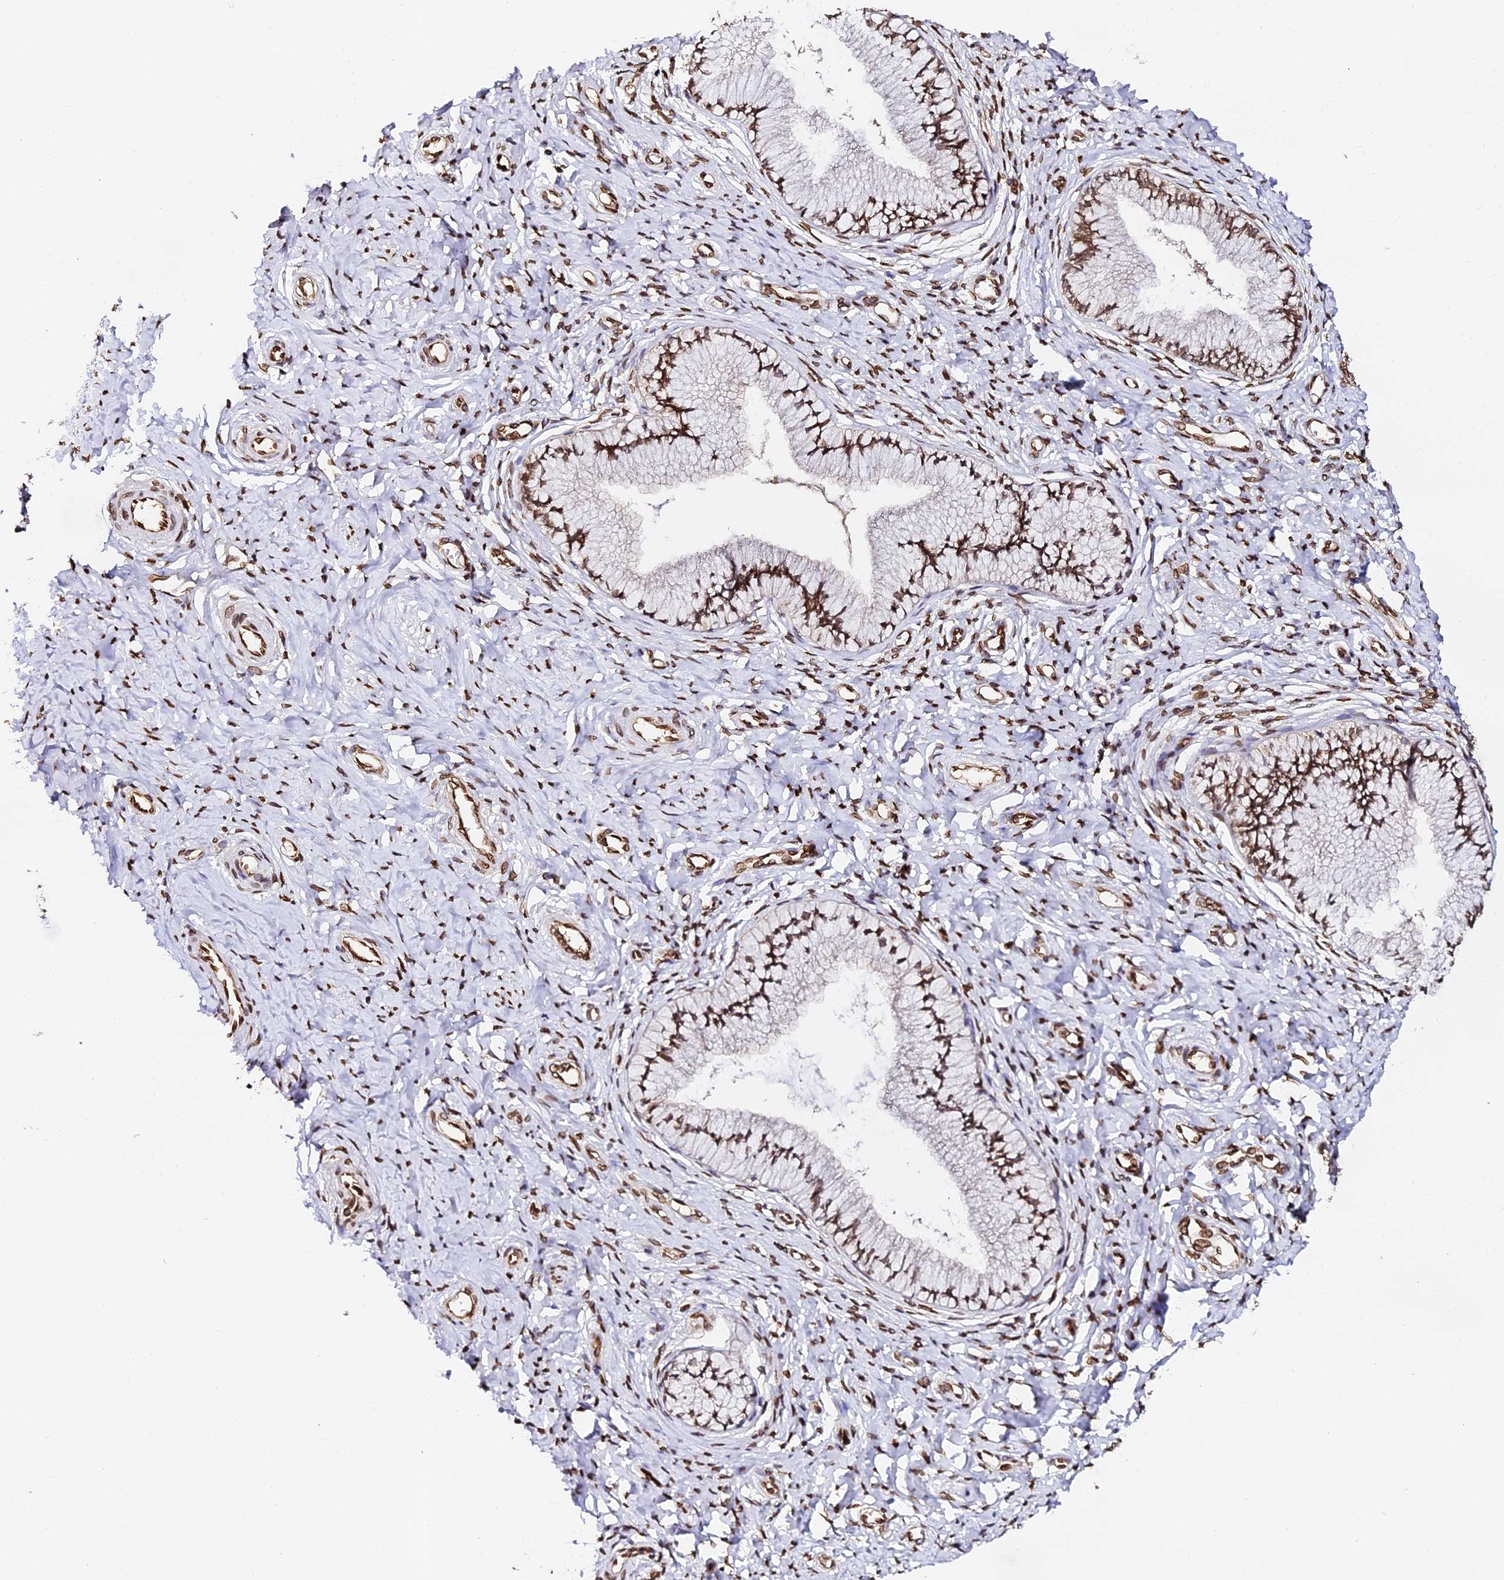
{"staining": {"intensity": "strong", "quantity": ">75%", "location": "nuclear"}, "tissue": "cervix", "cell_type": "Glandular cells", "image_type": "normal", "snomed": [{"axis": "morphology", "description": "Normal tissue, NOS"}, {"axis": "topography", "description": "Cervix"}], "caption": "Brown immunohistochemical staining in normal human cervix demonstrates strong nuclear positivity in about >75% of glandular cells.", "gene": "ANAPC5", "patient": {"sex": "female", "age": 36}}